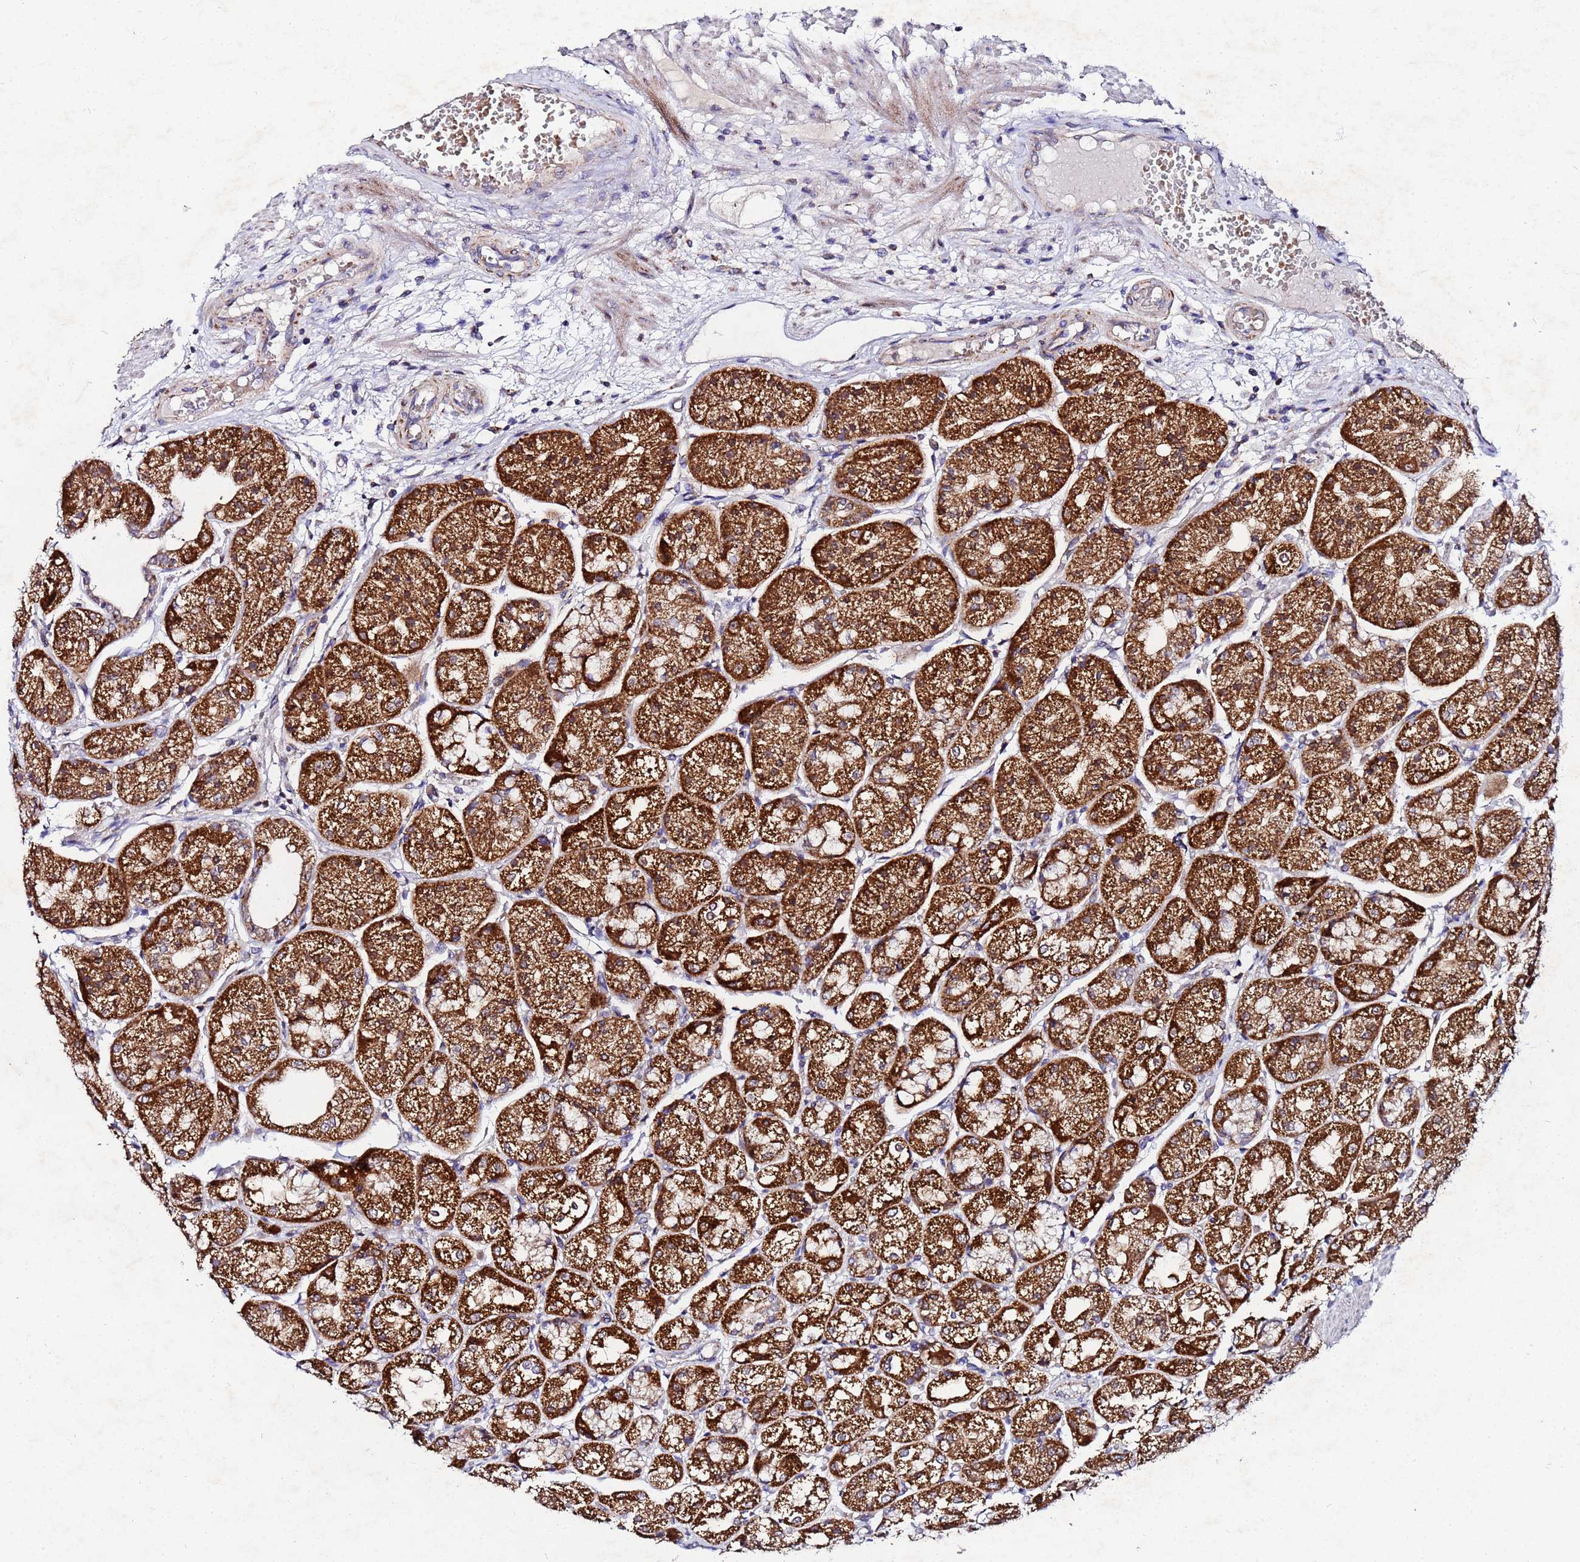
{"staining": {"intensity": "strong", "quantity": ">75%", "location": "cytoplasmic/membranous"}, "tissue": "stomach", "cell_type": "Glandular cells", "image_type": "normal", "snomed": [{"axis": "morphology", "description": "Normal tissue, NOS"}, {"axis": "topography", "description": "Stomach, upper"}], "caption": "Immunohistochemistry histopathology image of normal stomach: human stomach stained using IHC reveals high levels of strong protein expression localized specifically in the cytoplasmic/membranous of glandular cells, appearing as a cytoplasmic/membranous brown color.", "gene": "FAHD2A", "patient": {"sex": "male", "age": 72}}